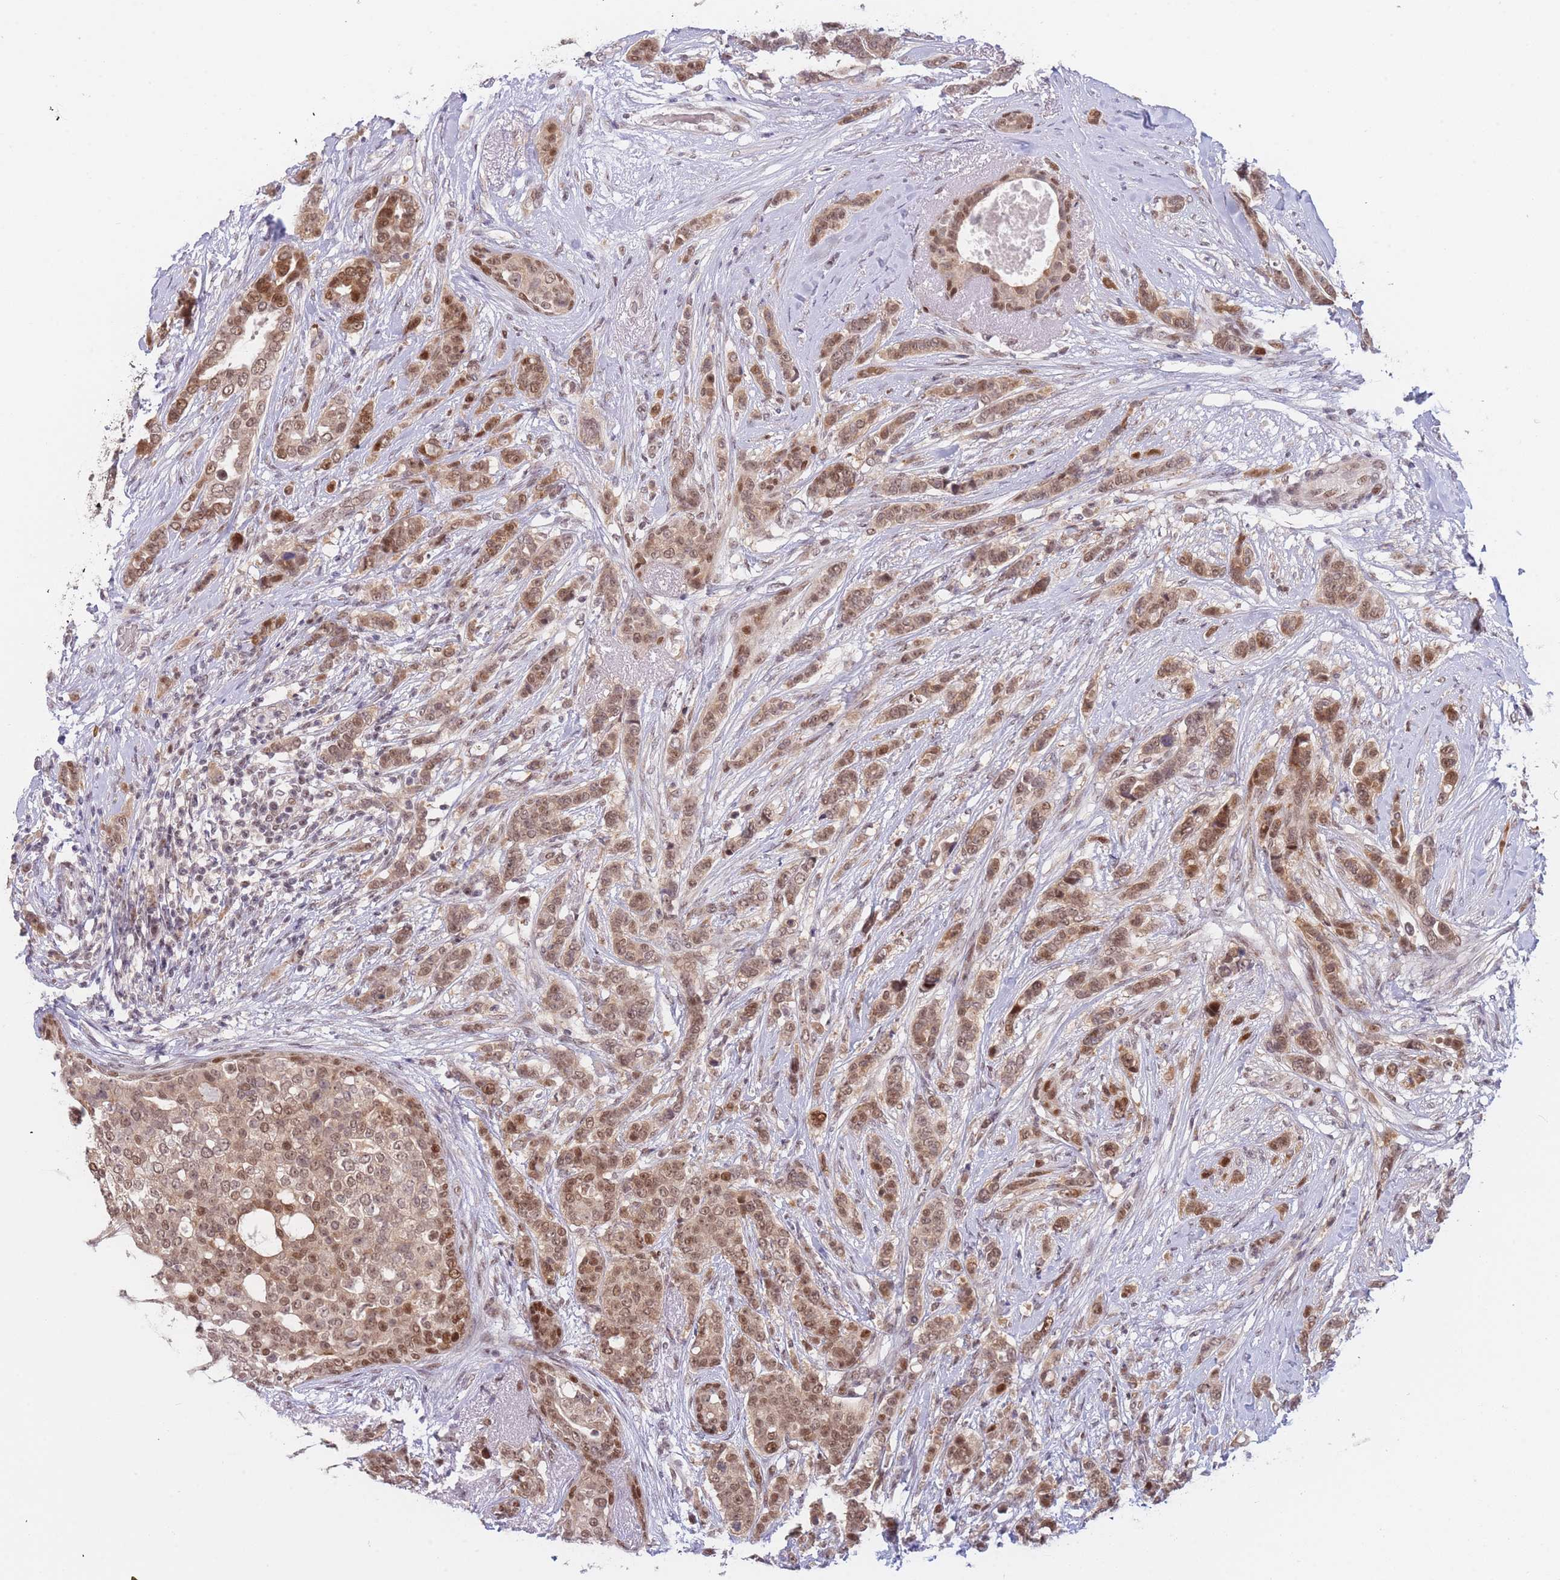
{"staining": {"intensity": "moderate", "quantity": ">75%", "location": "nuclear"}, "tissue": "breast cancer", "cell_type": "Tumor cells", "image_type": "cancer", "snomed": [{"axis": "morphology", "description": "Lobular carcinoma"}, {"axis": "topography", "description": "Breast"}], "caption": "The histopathology image demonstrates immunohistochemical staining of breast lobular carcinoma. There is moderate nuclear expression is appreciated in about >75% of tumor cells. (DAB IHC with brightfield microscopy, high magnification).", "gene": "DEAF1", "patient": {"sex": "female", "age": 51}}